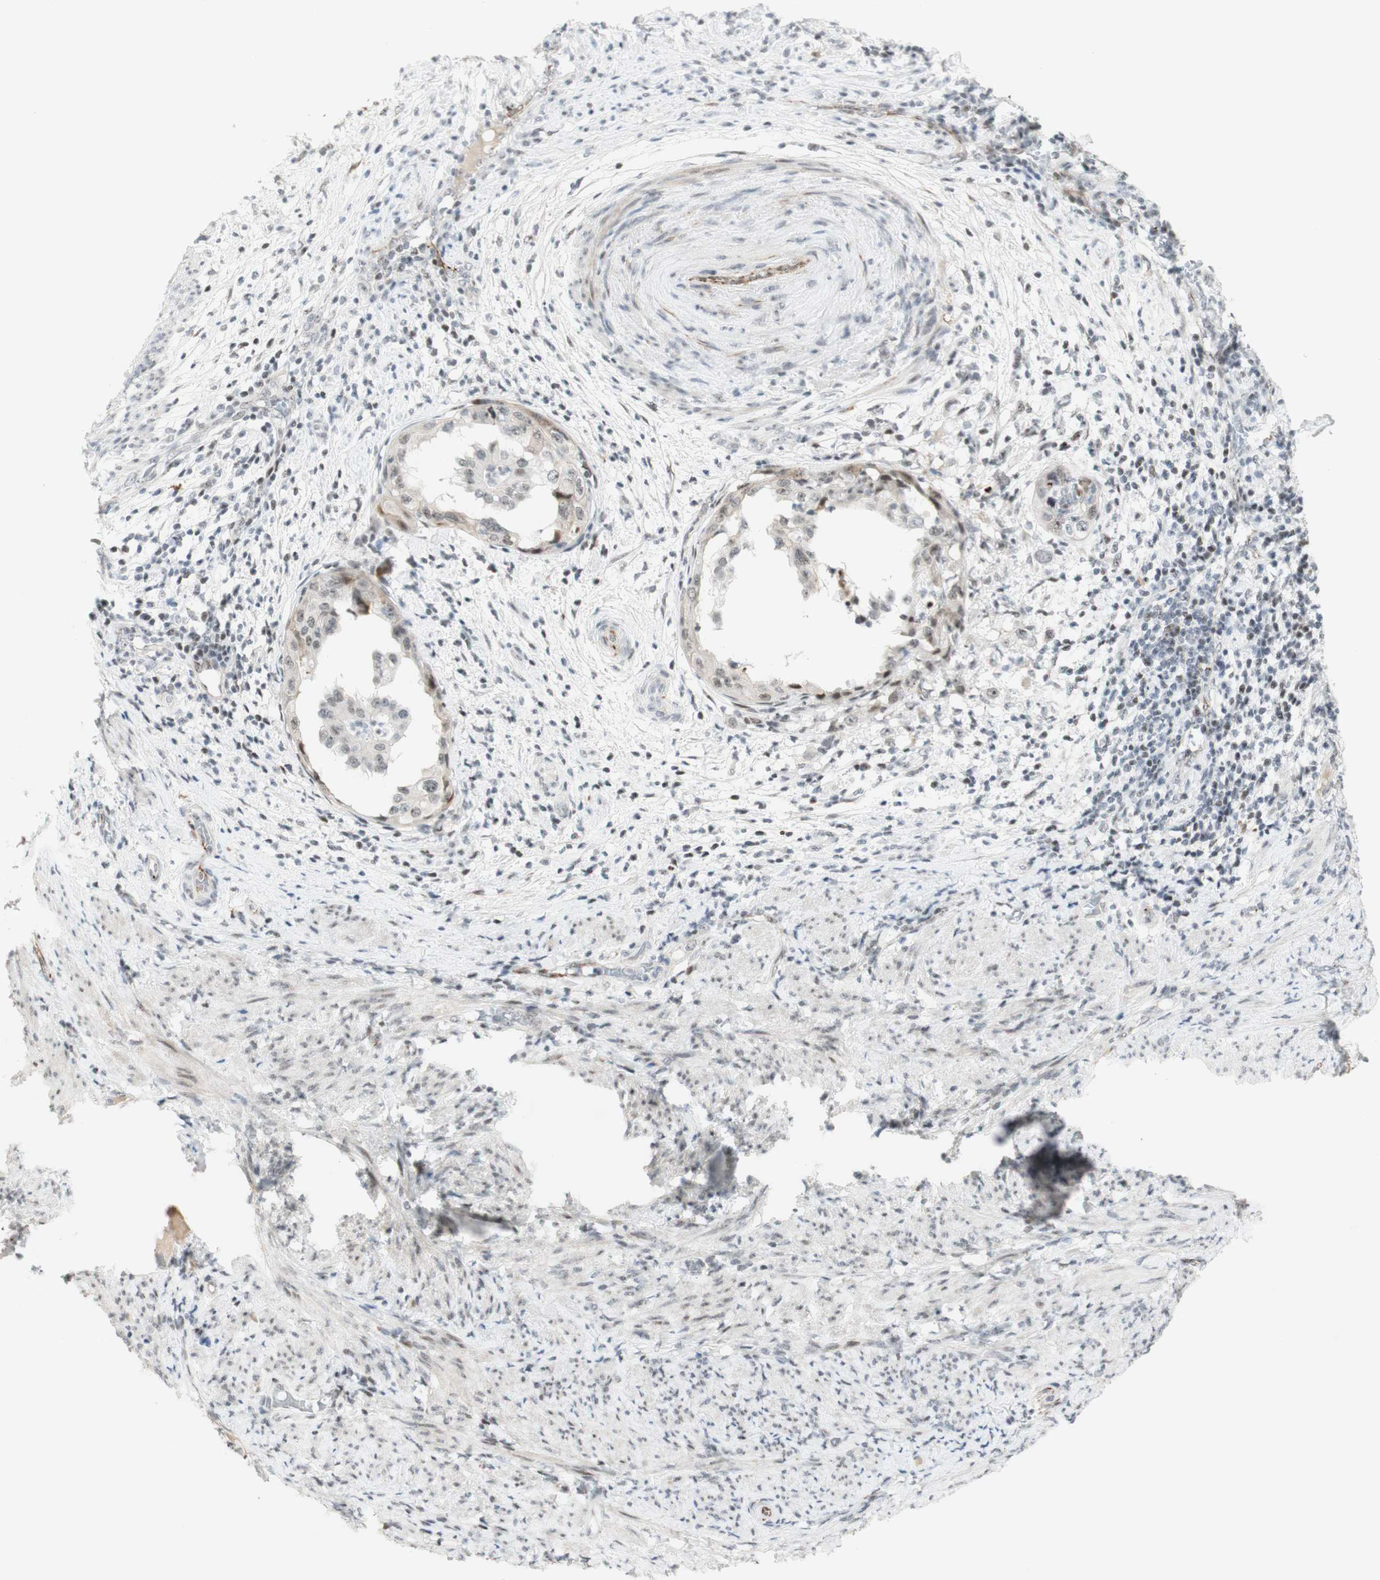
{"staining": {"intensity": "moderate", "quantity": ">75%", "location": "nuclear"}, "tissue": "endometrial cancer", "cell_type": "Tumor cells", "image_type": "cancer", "snomed": [{"axis": "morphology", "description": "Adenocarcinoma, NOS"}, {"axis": "topography", "description": "Endometrium"}], "caption": "This is a micrograph of IHC staining of endometrial adenocarcinoma, which shows moderate expression in the nuclear of tumor cells.", "gene": "IRF1", "patient": {"sex": "female", "age": 85}}